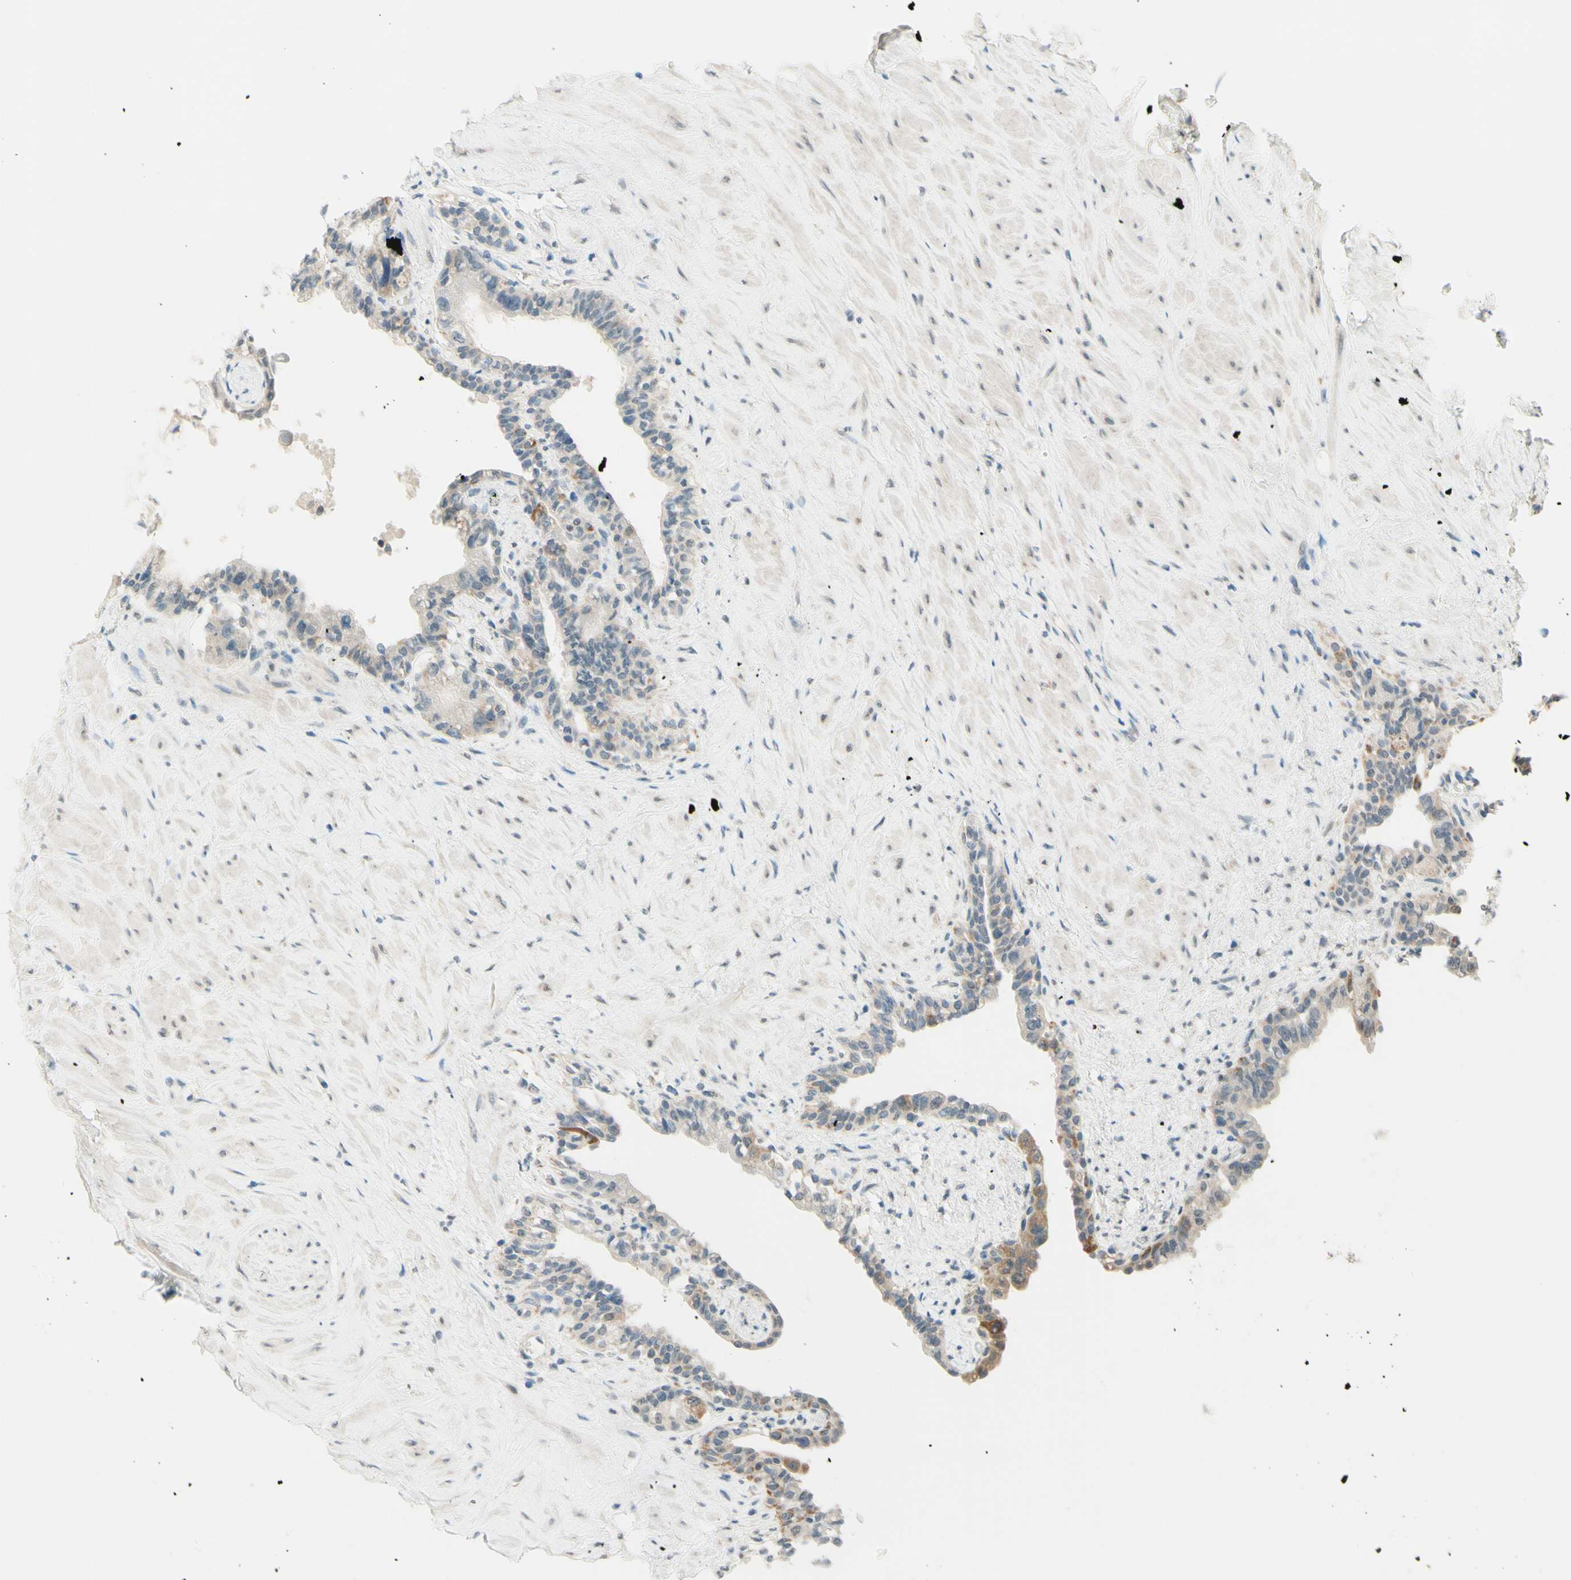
{"staining": {"intensity": "weak", "quantity": "25%-75%", "location": "cytoplasmic/membranous"}, "tissue": "seminal vesicle", "cell_type": "Glandular cells", "image_type": "normal", "snomed": [{"axis": "morphology", "description": "Normal tissue, NOS"}, {"axis": "topography", "description": "Seminal veicle"}], "caption": "Immunohistochemical staining of normal seminal vesicle shows weak cytoplasmic/membranous protein staining in approximately 25%-75% of glandular cells. The protein of interest is stained brown, and the nuclei are stained in blue (DAB IHC with brightfield microscopy, high magnification).", "gene": "JPH1", "patient": {"sex": "male", "age": 63}}